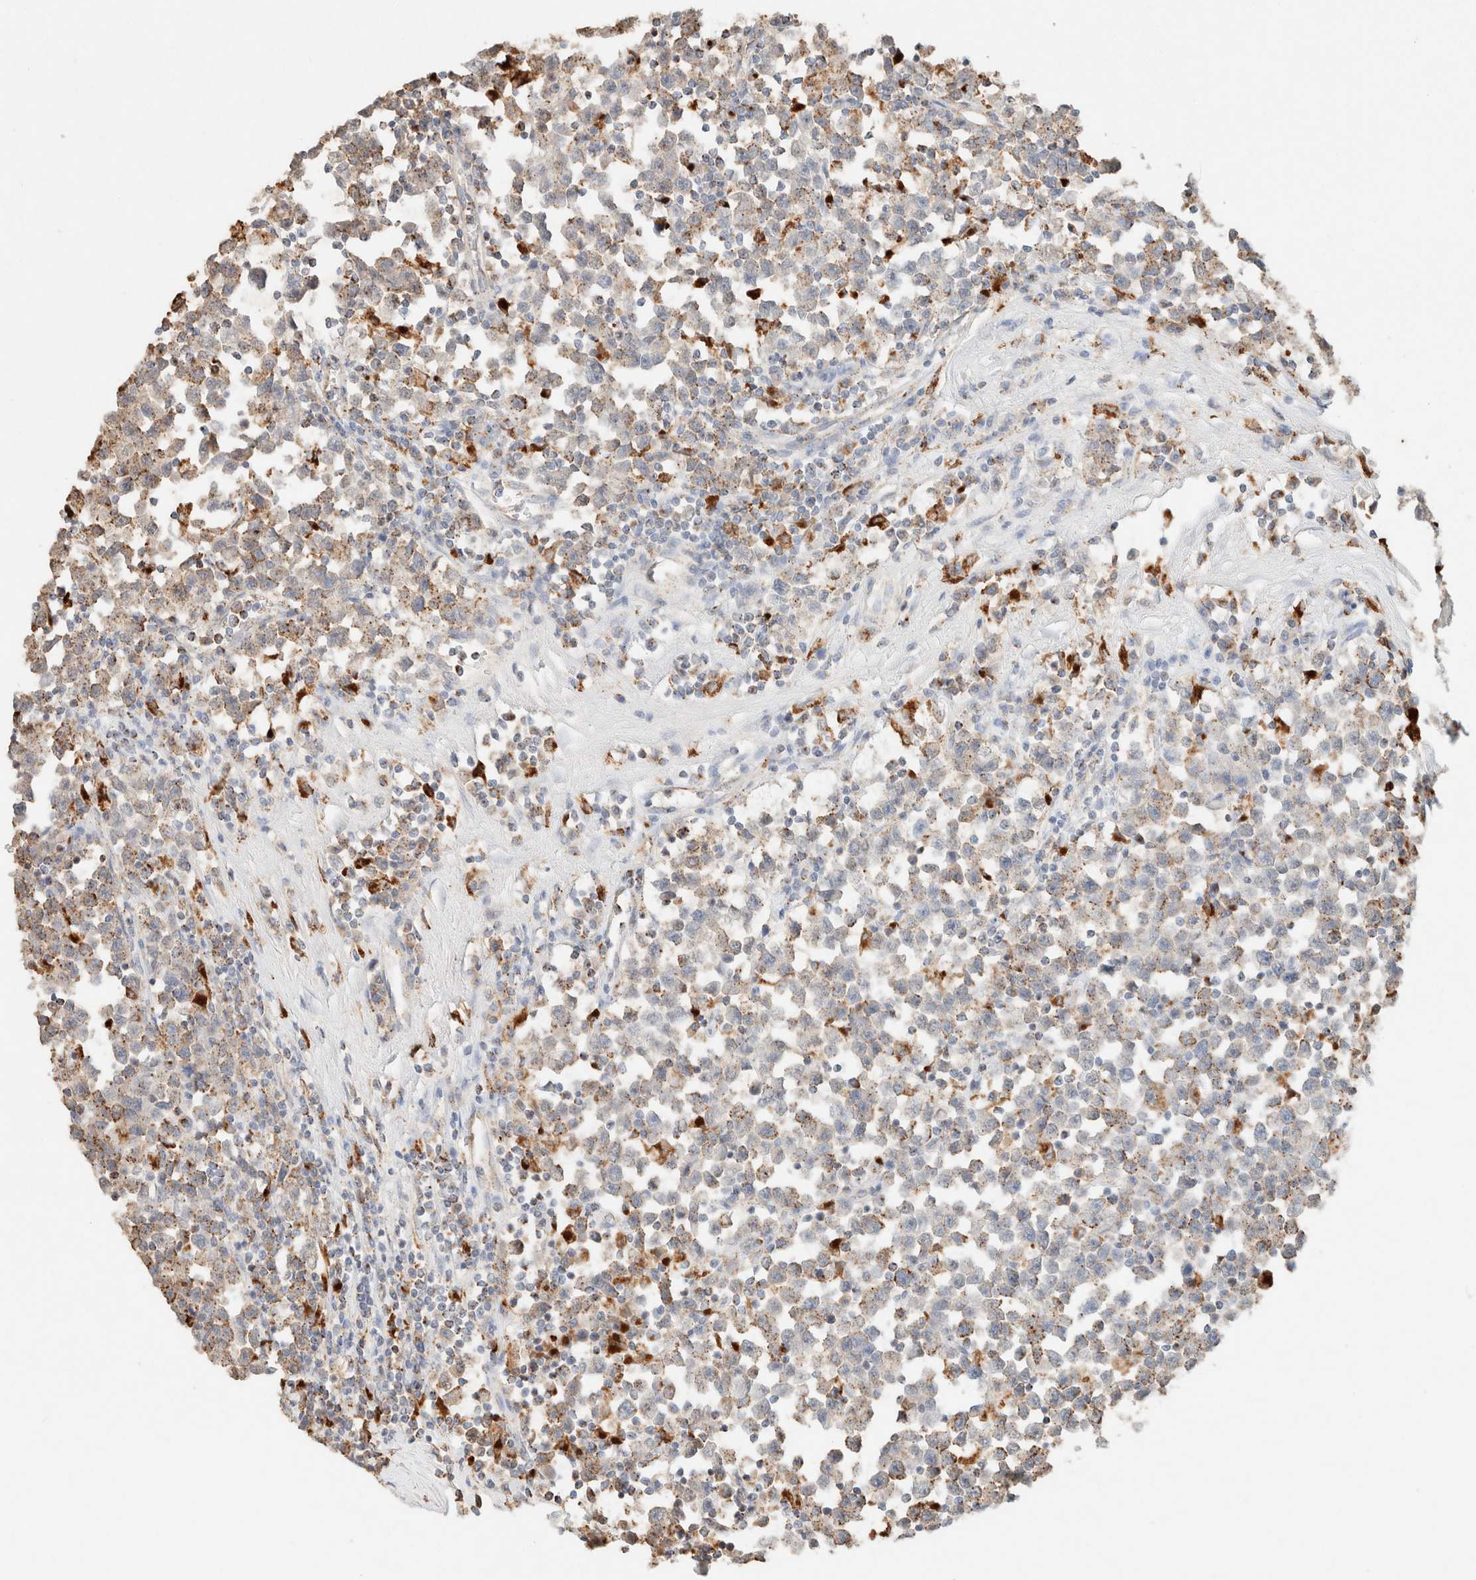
{"staining": {"intensity": "weak", "quantity": "25%-75%", "location": "cytoplasmic/membranous"}, "tissue": "testis cancer", "cell_type": "Tumor cells", "image_type": "cancer", "snomed": [{"axis": "morphology", "description": "Seminoma, NOS"}, {"axis": "topography", "description": "Testis"}], "caption": "Immunohistochemistry (IHC) of seminoma (testis) reveals low levels of weak cytoplasmic/membranous staining in approximately 25%-75% of tumor cells. The staining is performed using DAB (3,3'-diaminobenzidine) brown chromogen to label protein expression. The nuclei are counter-stained blue using hematoxylin.", "gene": "CTSC", "patient": {"sex": "male", "age": 43}}